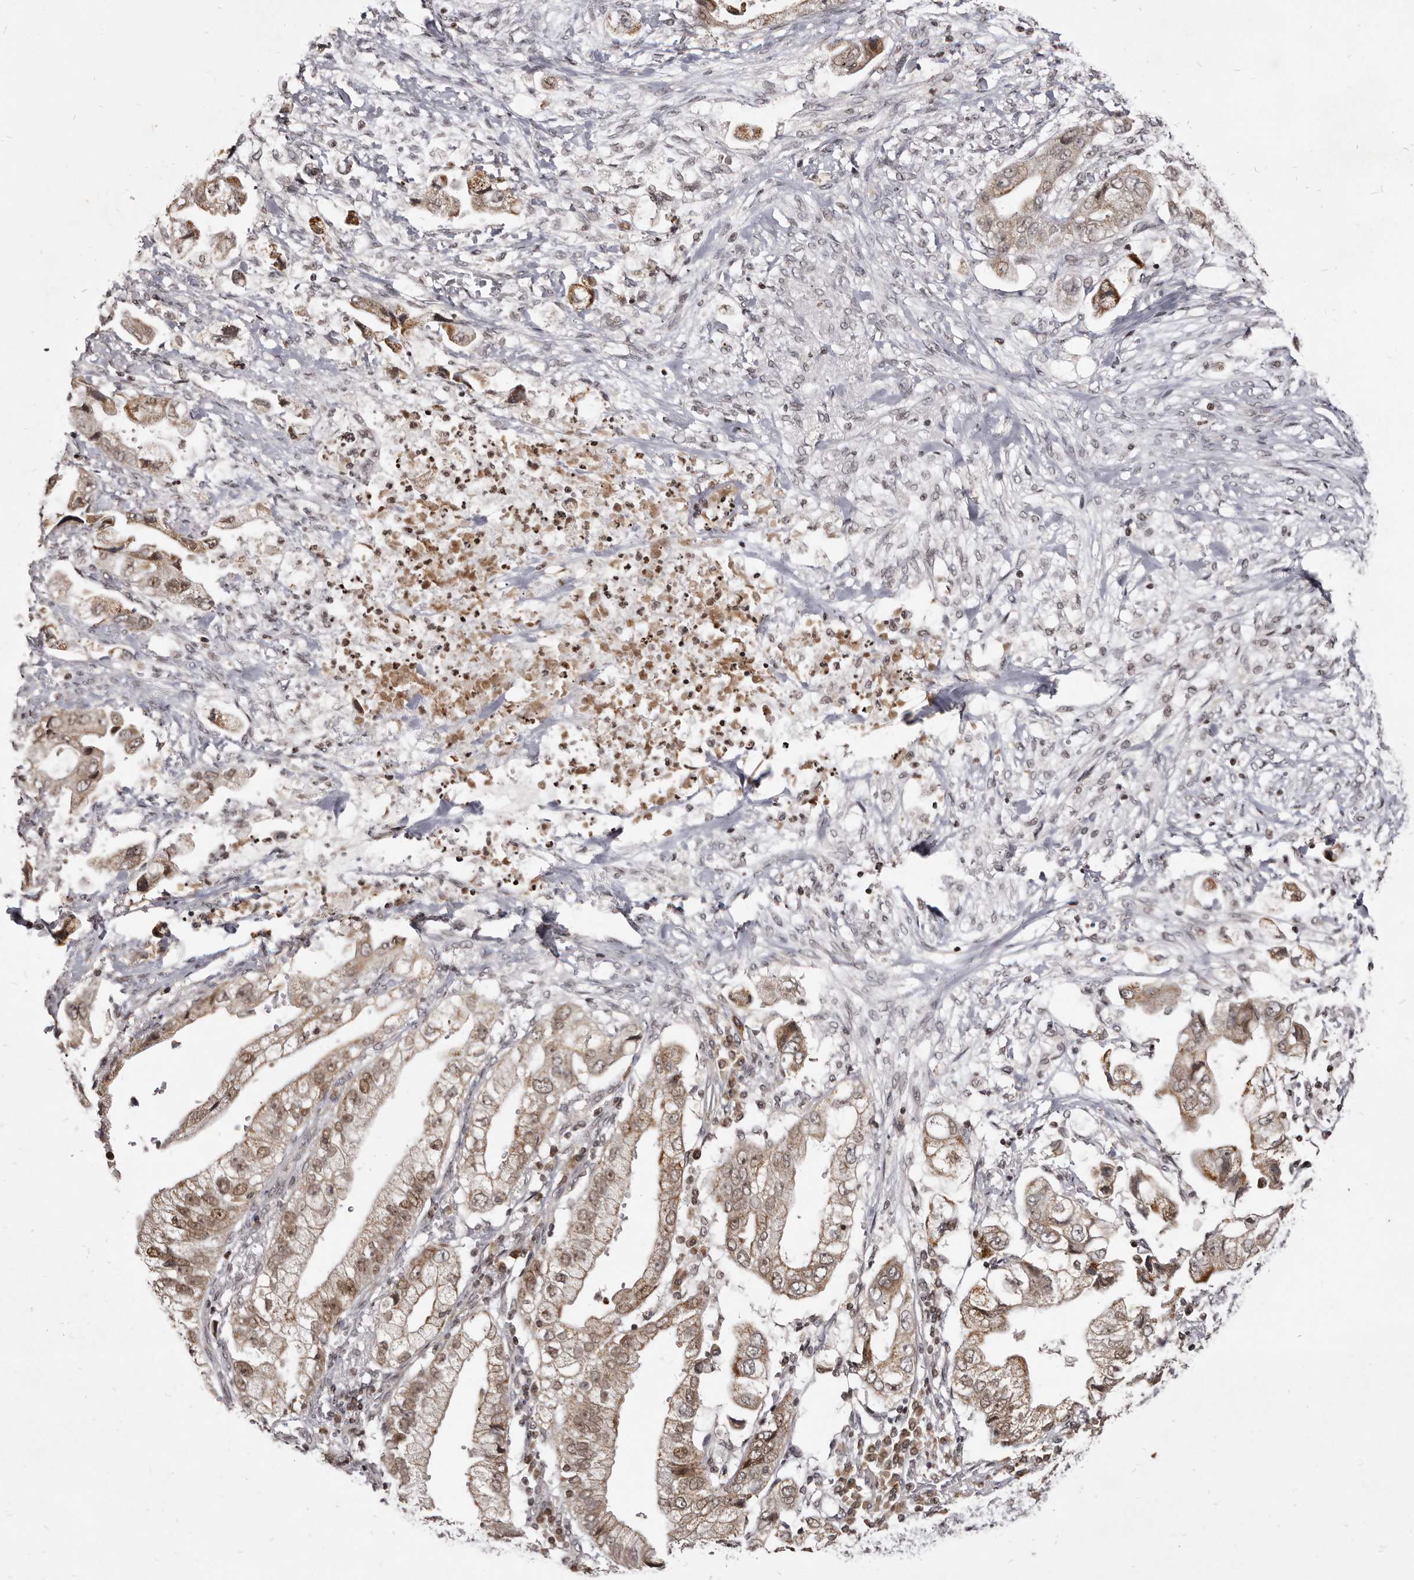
{"staining": {"intensity": "moderate", "quantity": ">75%", "location": "cytoplasmic/membranous,nuclear"}, "tissue": "stomach cancer", "cell_type": "Tumor cells", "image_type": "cancer", "snomed": [{"axis": "morphology", "description": "Adenocarcinoma, NOS"}, {"axis": "topography", "description": "Stomach"}], "caption": "Immunohistochemistry (IHC) histopathology image of human adenocarcinoma (stomach) stained for a protein (brown), which shows medium levels of moderate cytoplasmic/membranous and nuclear staining in approximately >75% of tumor cells.", "gene": "THUMPD1", "patient": {"sex": "male", "age": 62}}